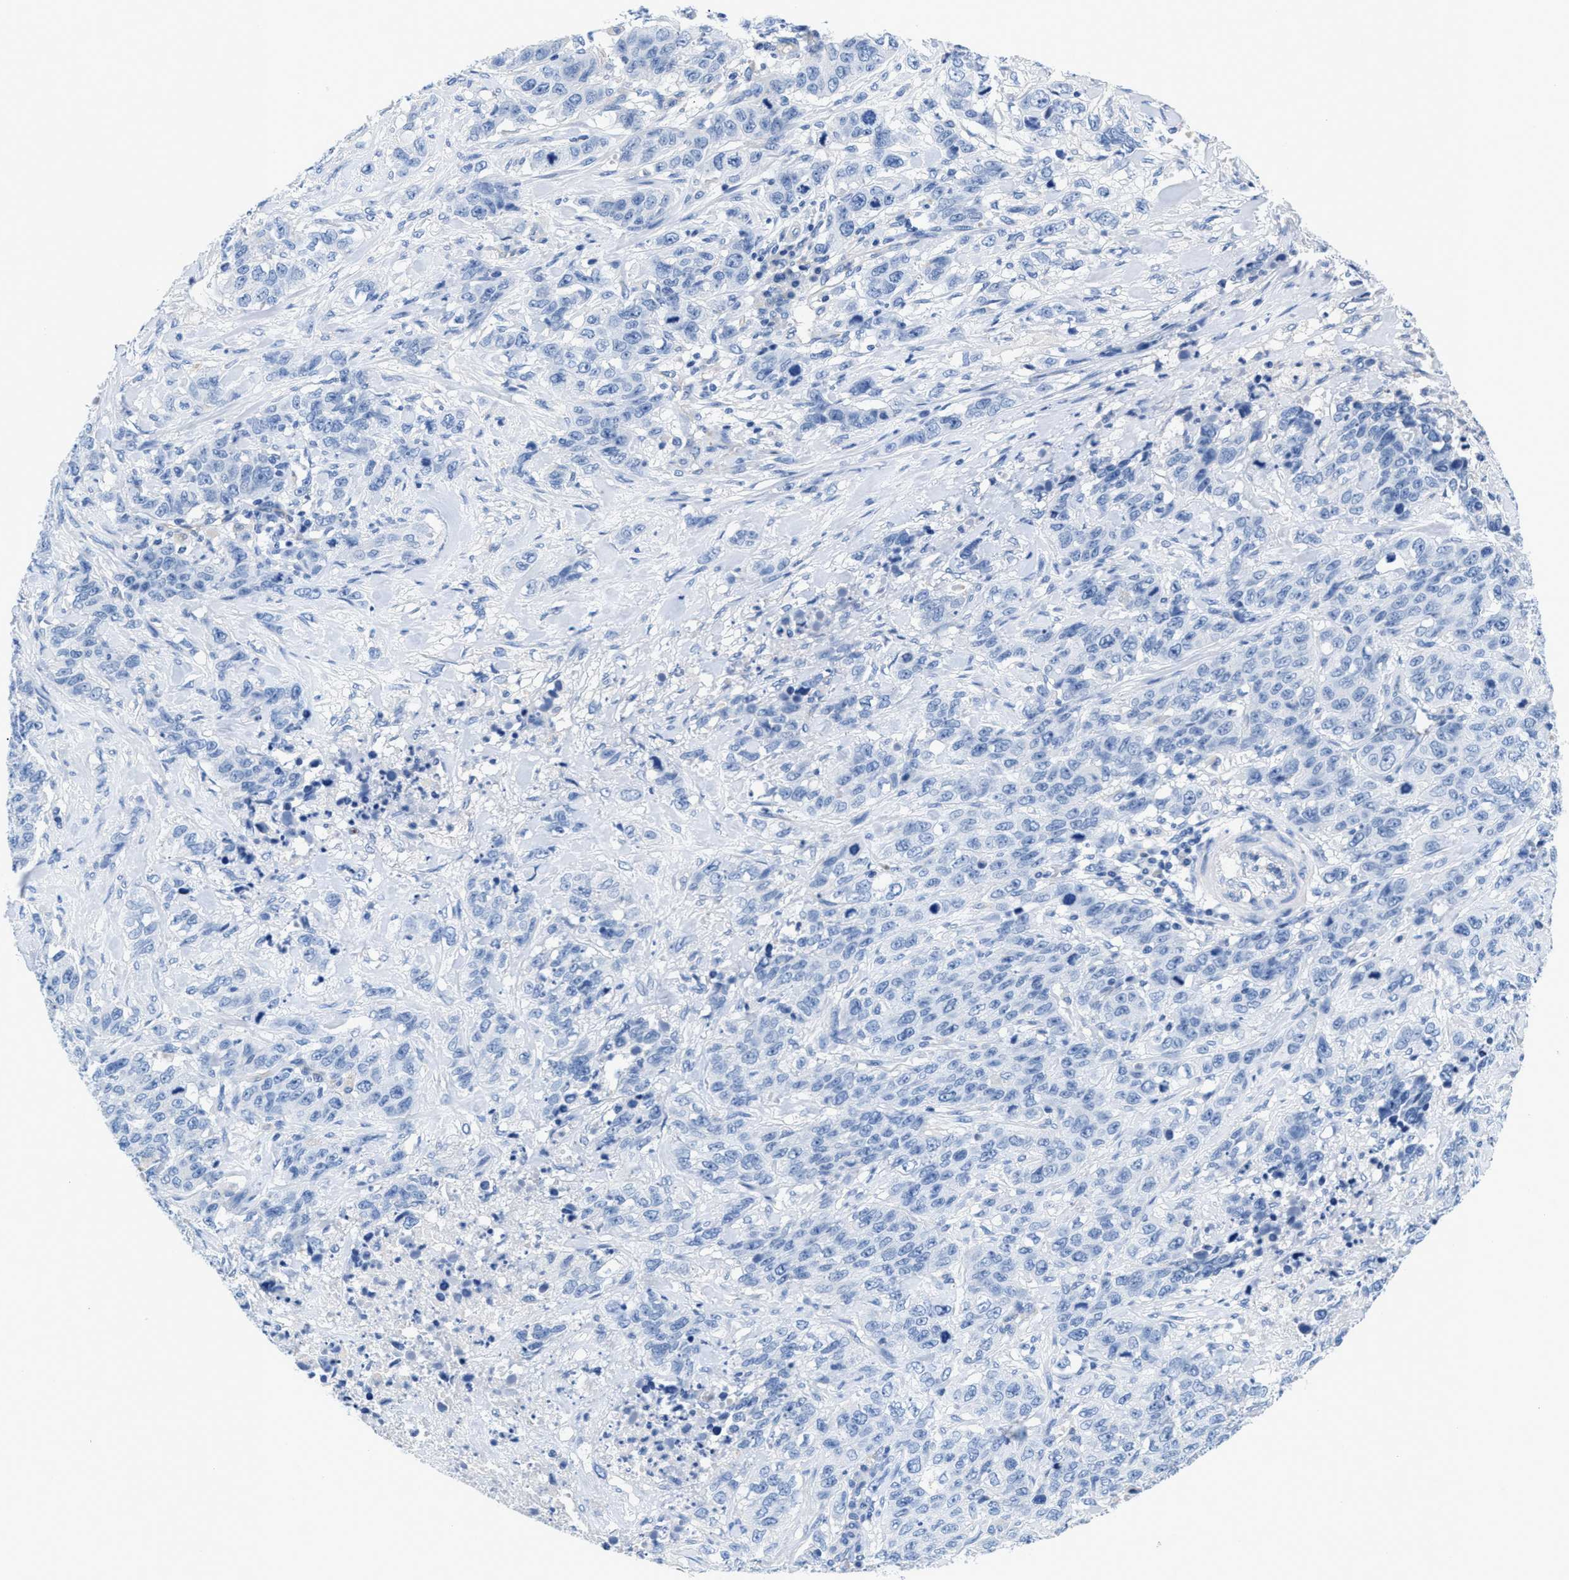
{"staining": {"intensity": "negative", "quantity": "none", "location": "none"}, "tissue": "stomach cancer", "cell_type": "Tumor cells", "image_type": "cancer", "snomed": [{"axis": "morphology", "description": "Adenocarcinoma, NOS"}, {"axis": "topography", "description": "Stomach"}], "caption": "Immunohistochemical staining of human stomach cancer reveals no significant positivity in tumor cells.", "gene": "SLFN13", "patient": {"sex": "male", "age": 48}}